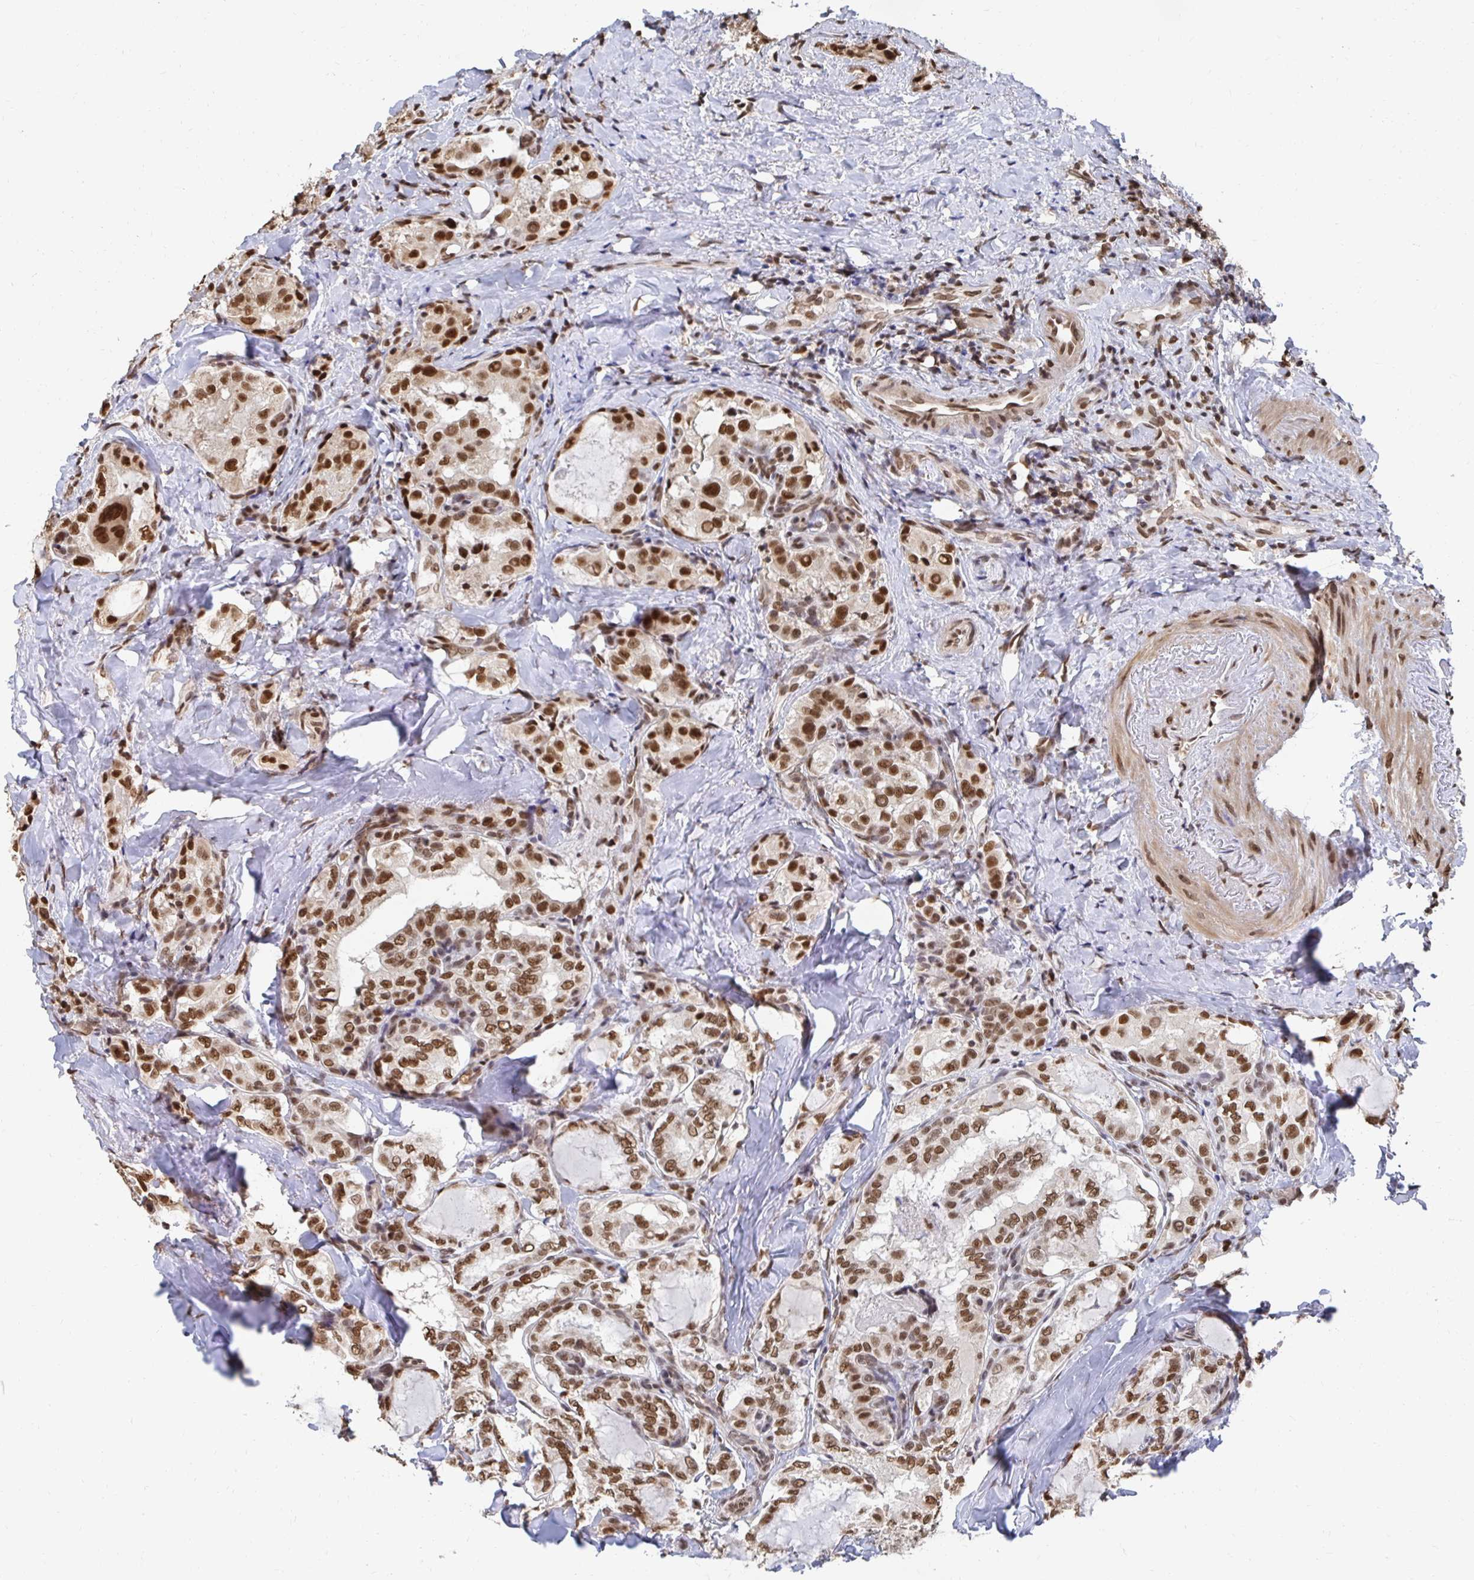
{"staining": {"intensity": "moderate", "quantity": ">75%", "location": "nuclear"}, "tissue": "thyroid cancer", "cell_type": "Tumor cells", "image_type": "cancer", "snomed": [{"axis": "morphology", "description": "Papillary adenocarcinoma, NOS"}, {"axis": "topography", "description": "Thyroid gland"}], "caption": "Immunohistochemical staining of thyroid cancer (papillary adenocarcinoma) displays medium levels of moderate nuclear staining in approximately >75% of tumor cells. (Stains: DAB in brown, nuclei in blue, Microscopy: brightfield microscopy at high magnification).", "gene": "GTF3C6", "patient": {"sex": "female", "age": 75}}